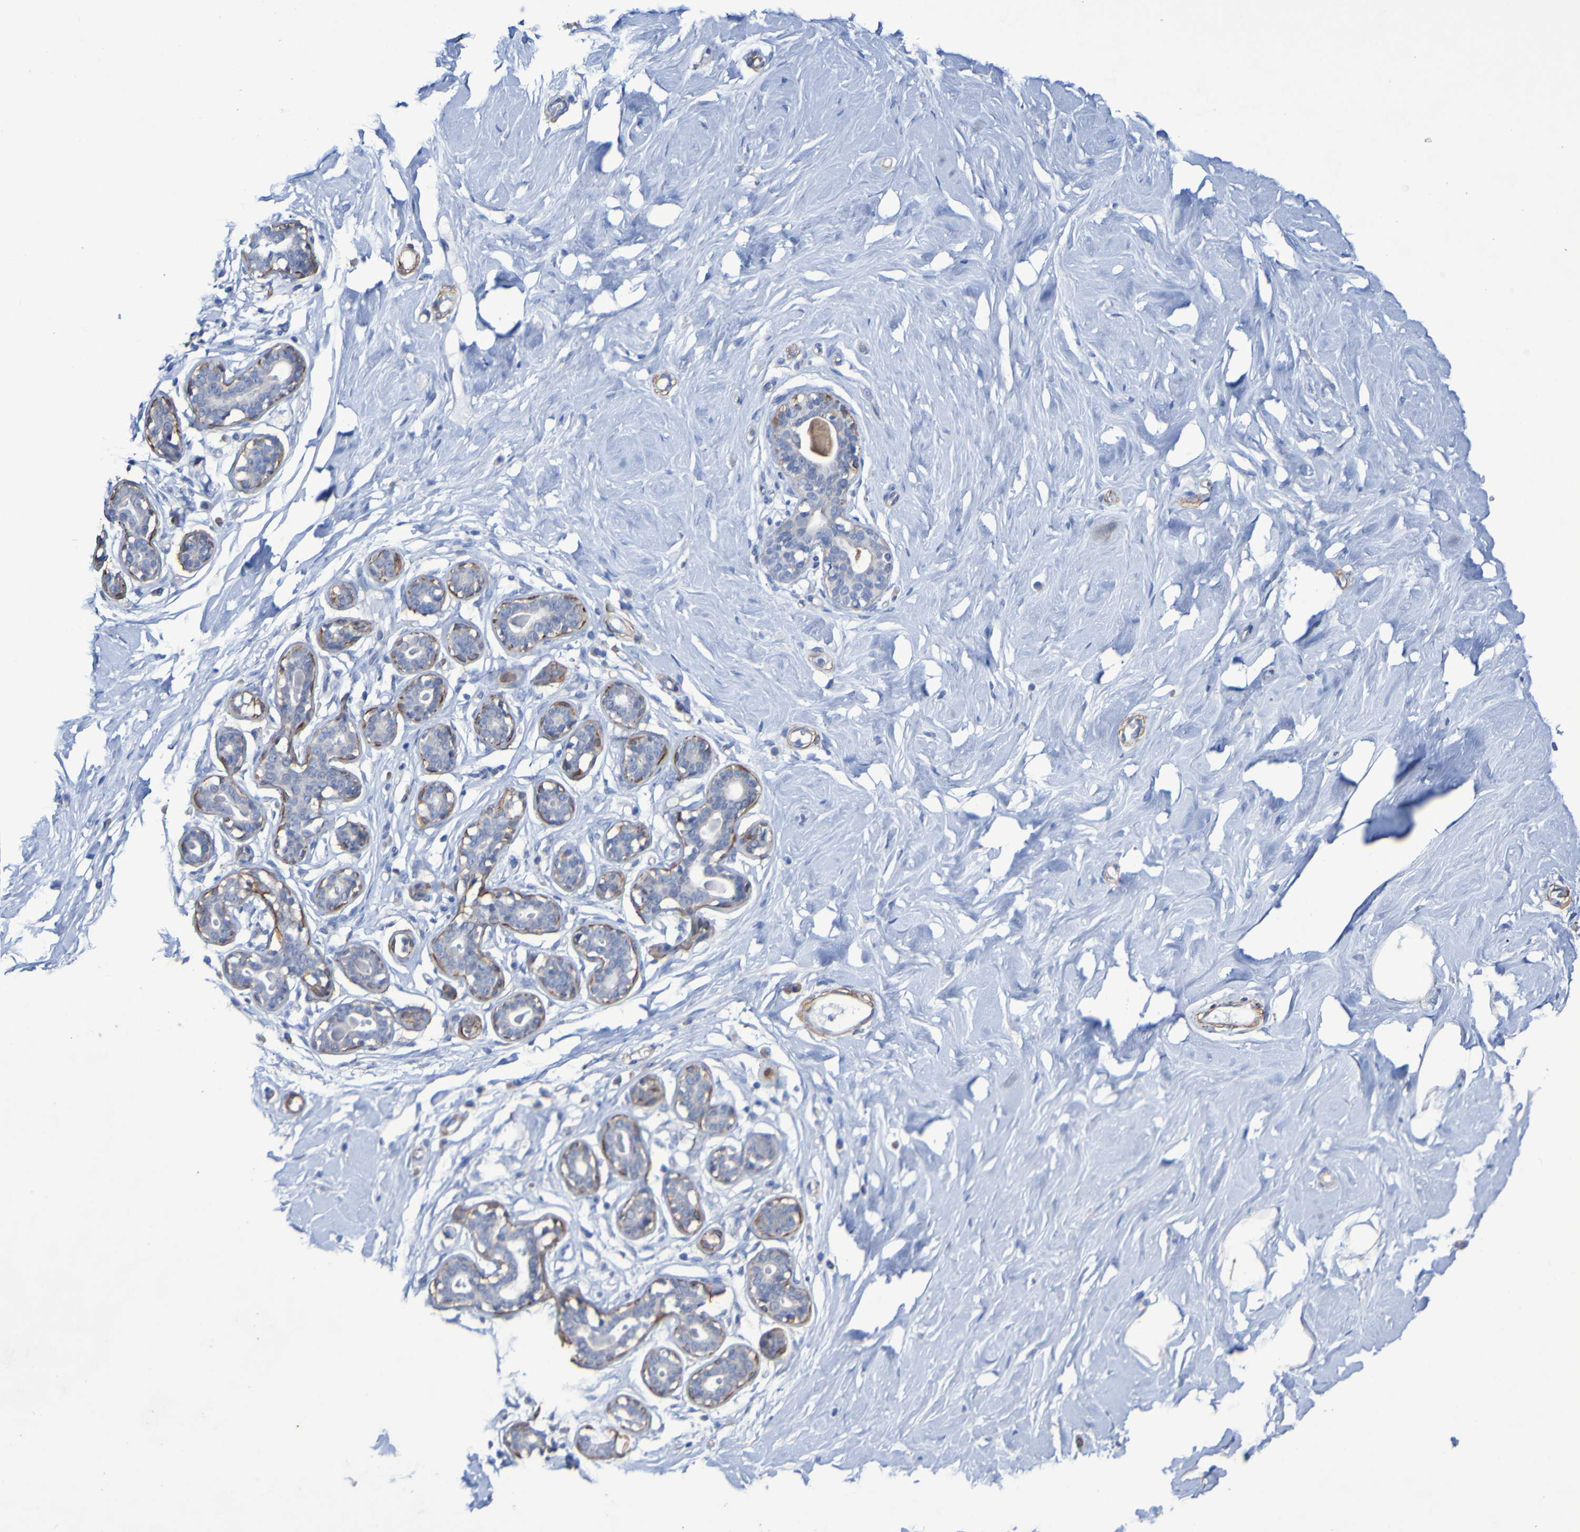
{"staining": {"intensity": "negative", "quantity": "none", "location": "none"}, "tissue": "breast", "cell_type": "Adipocytes", "image_type": "normal", "snomed": [{"axis": "morphology", "description": "Normal tissue, NOS"}, {"axis": "topography", "description": "Breast"}], "caption": "Immunohistochemistry micrograph of unremarkable breast: breast stained with DAB demonstrates no significant protein expression in adipocytes. (Brightfield microscopy of DAB (3,3'-diaminobenzidine) immunohistochemistry (IHC) at high magnification).", "gene": "SRPRB", "patient": {"sex": "female", "age": 23}}